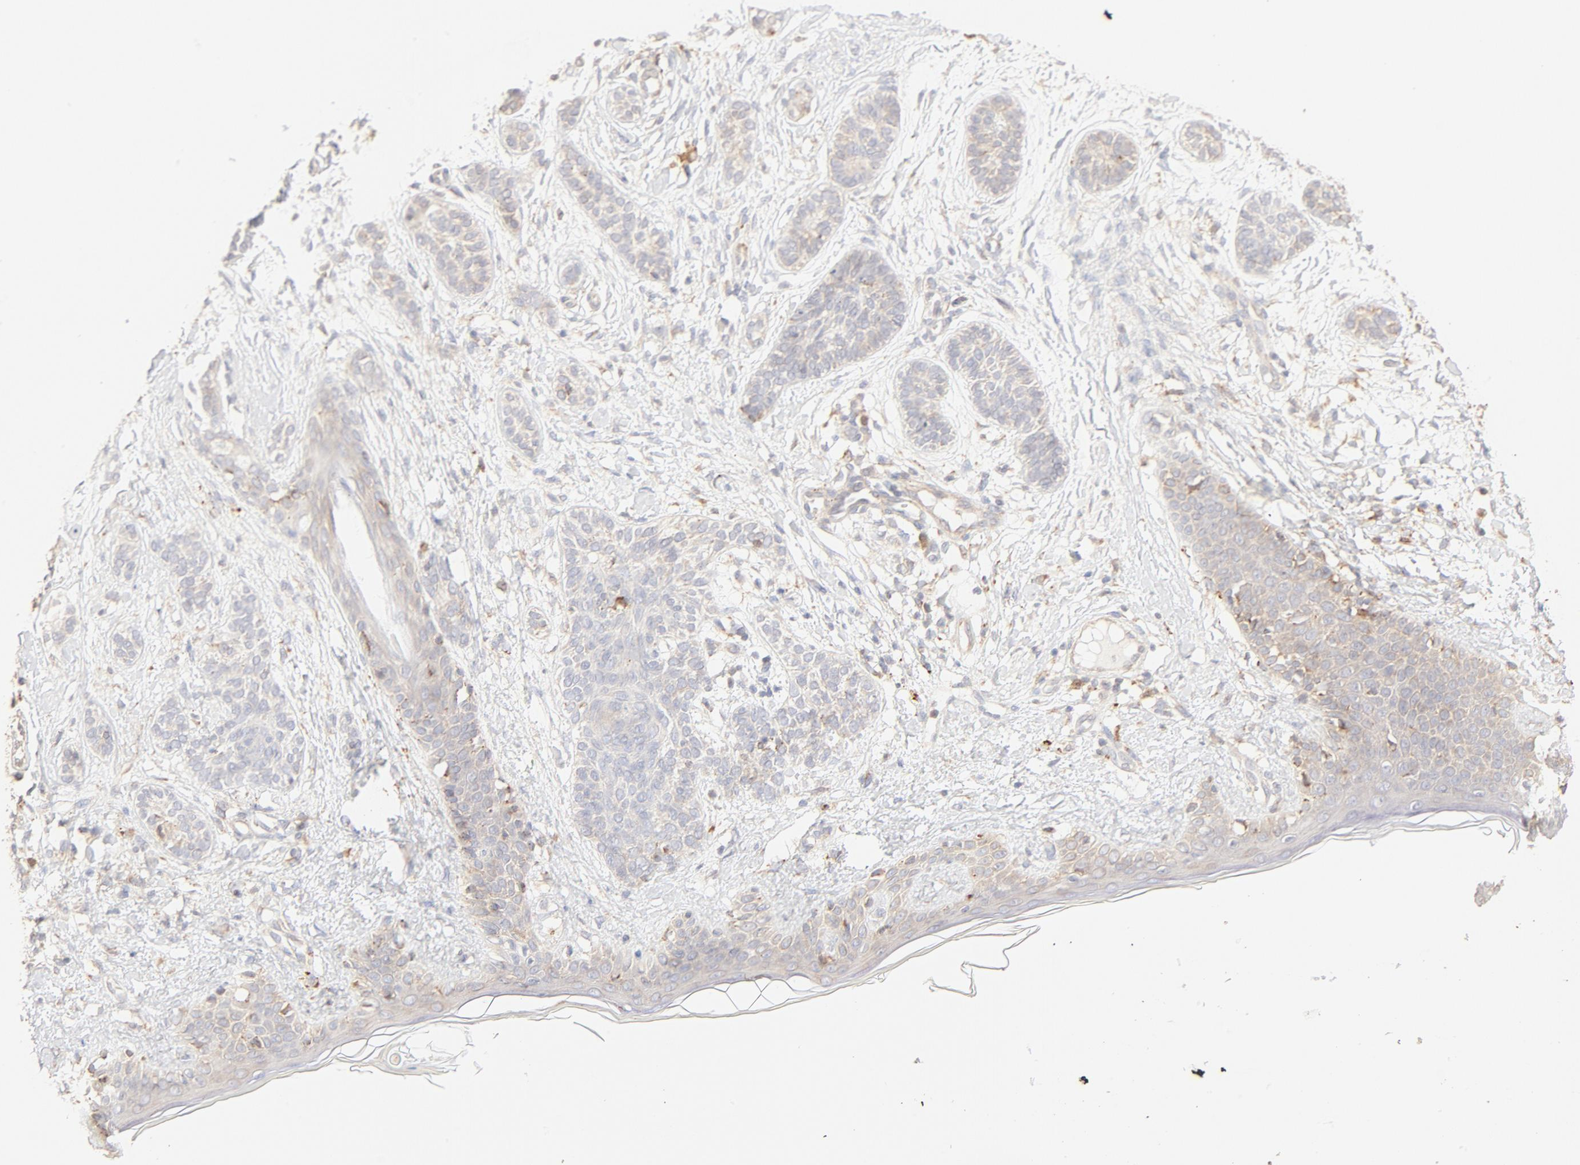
{"staining": {"intensity": "weak", "quantity": "<25%", "location": "cytoplasmic/membranous"}, "tissue": "skin cancer", "cell_type": "Tumor cells", "image_type": "cancer", "snomed": [{"axis": "morphology", "description": "Normal tissue, NOS"}, {"axis": "morphology", "description": "Basal cell carcinoma"}, {"axis": "topography", "description": "Skin"}], "caption": "Immunohistochemistry micrograph of neoplastic tissue: skin cancer (basal cell carcinoma) stained with DAB (3,3'-diaminobenzidine) reveals no significant protein staining in tumor cells. (Stains: DAB (3,3'-diaminobenzidine) IHC with hematoxylin counter stain, Microscopy: brightfield microscopy at high magnification).", "gene": "PARP12", "patient": {"sex": "male", "age": 63}}